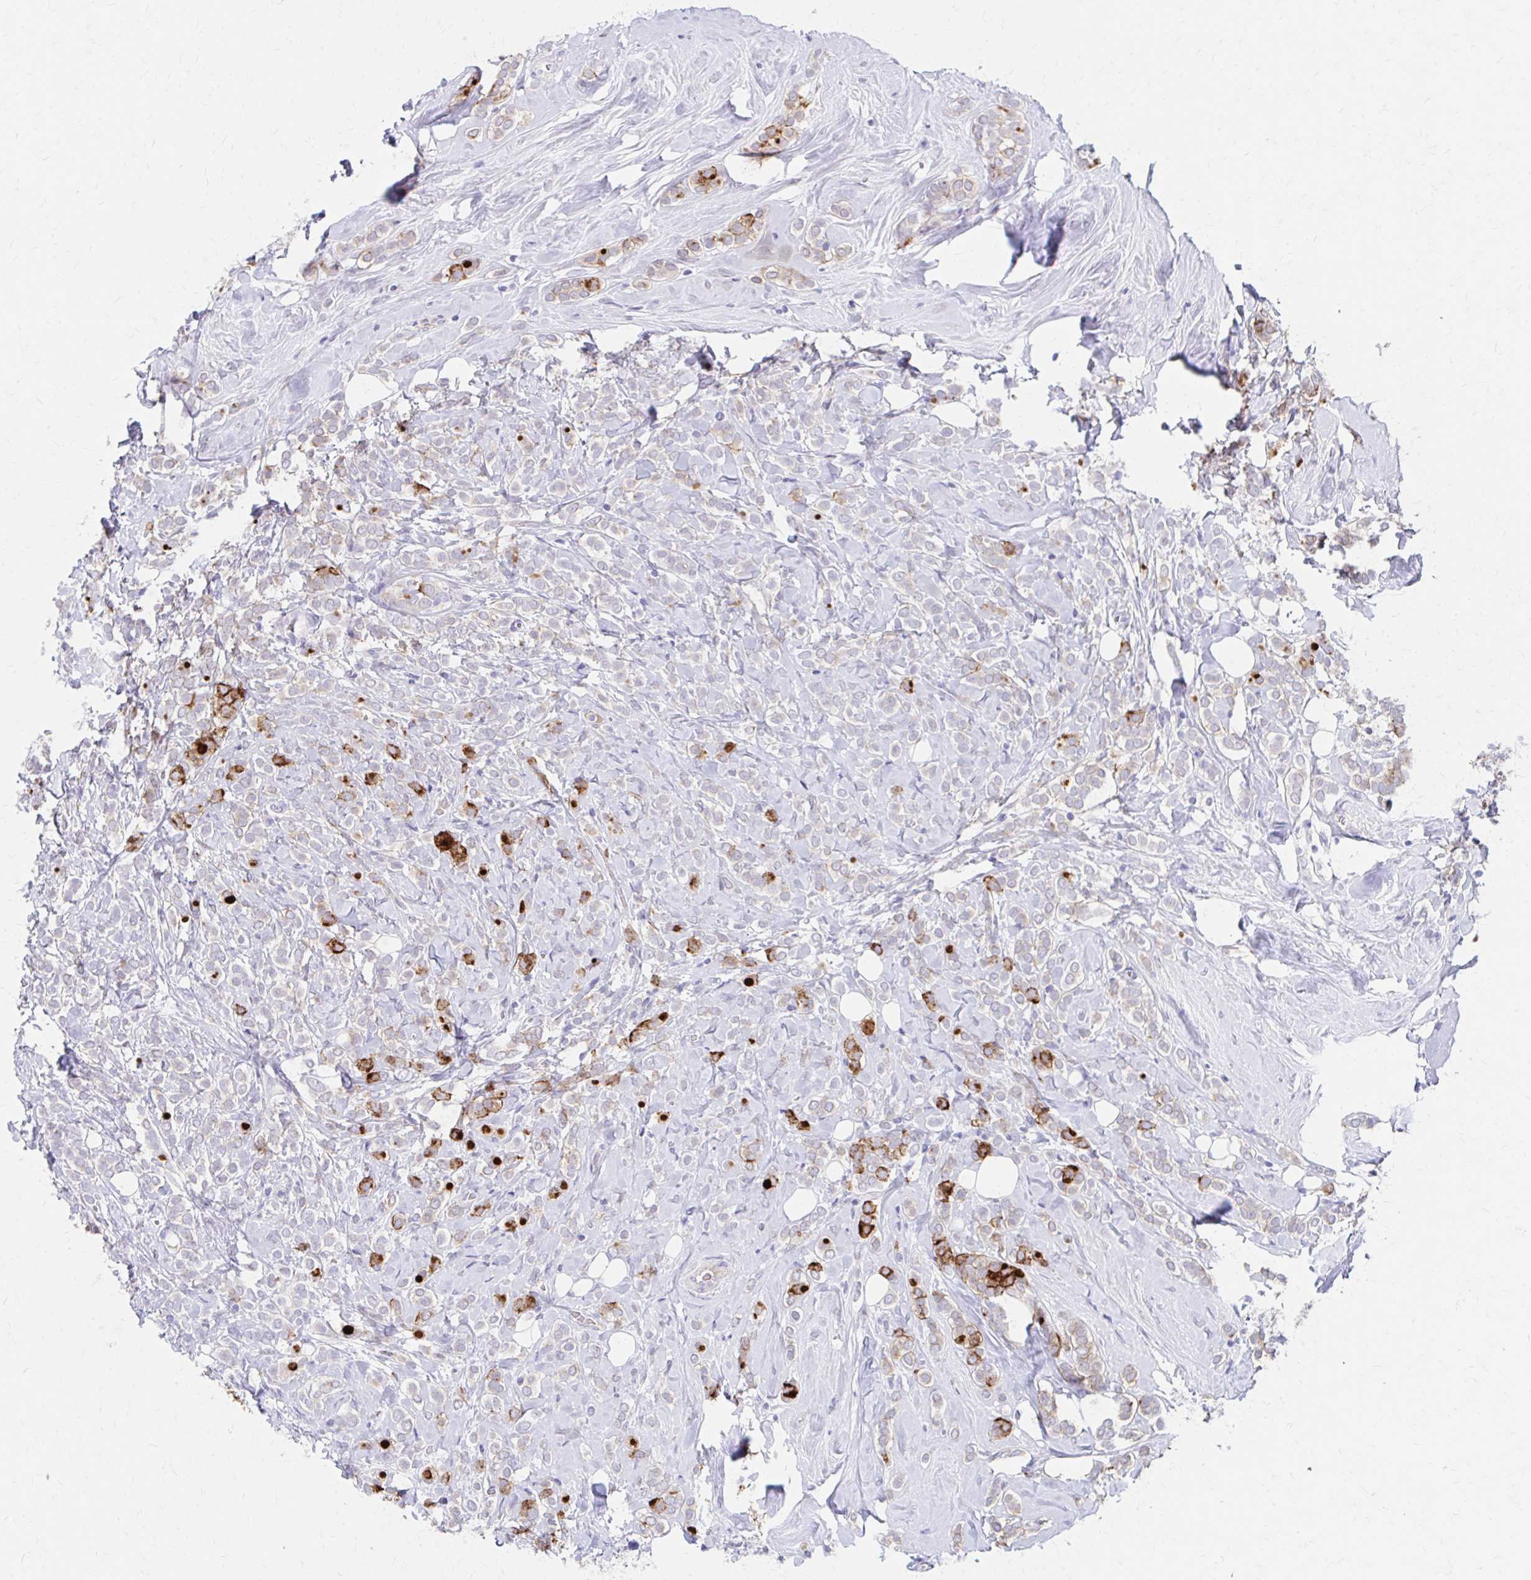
{"staining": {"intensity": "strong", "quantity": "<25%", "location": "cytoplasmic/membranous"}, "tissue": "breast cancer", "cell_type": "Tumor cells", "image_type": "cancer", "snomed": [{"axis": "morphology", "description": "Lobular carcinoma"}, {"axis": "topography", "description": "Breast"}], "caption": "A medium amount of strong cytoplasmic/membranous expression is seen in approximately <25% of tumor cells in breast cancer (lobular carcinoma) tissue.", "gene": "AZGP1", "patient": {"sex": "female", "age": 49}}